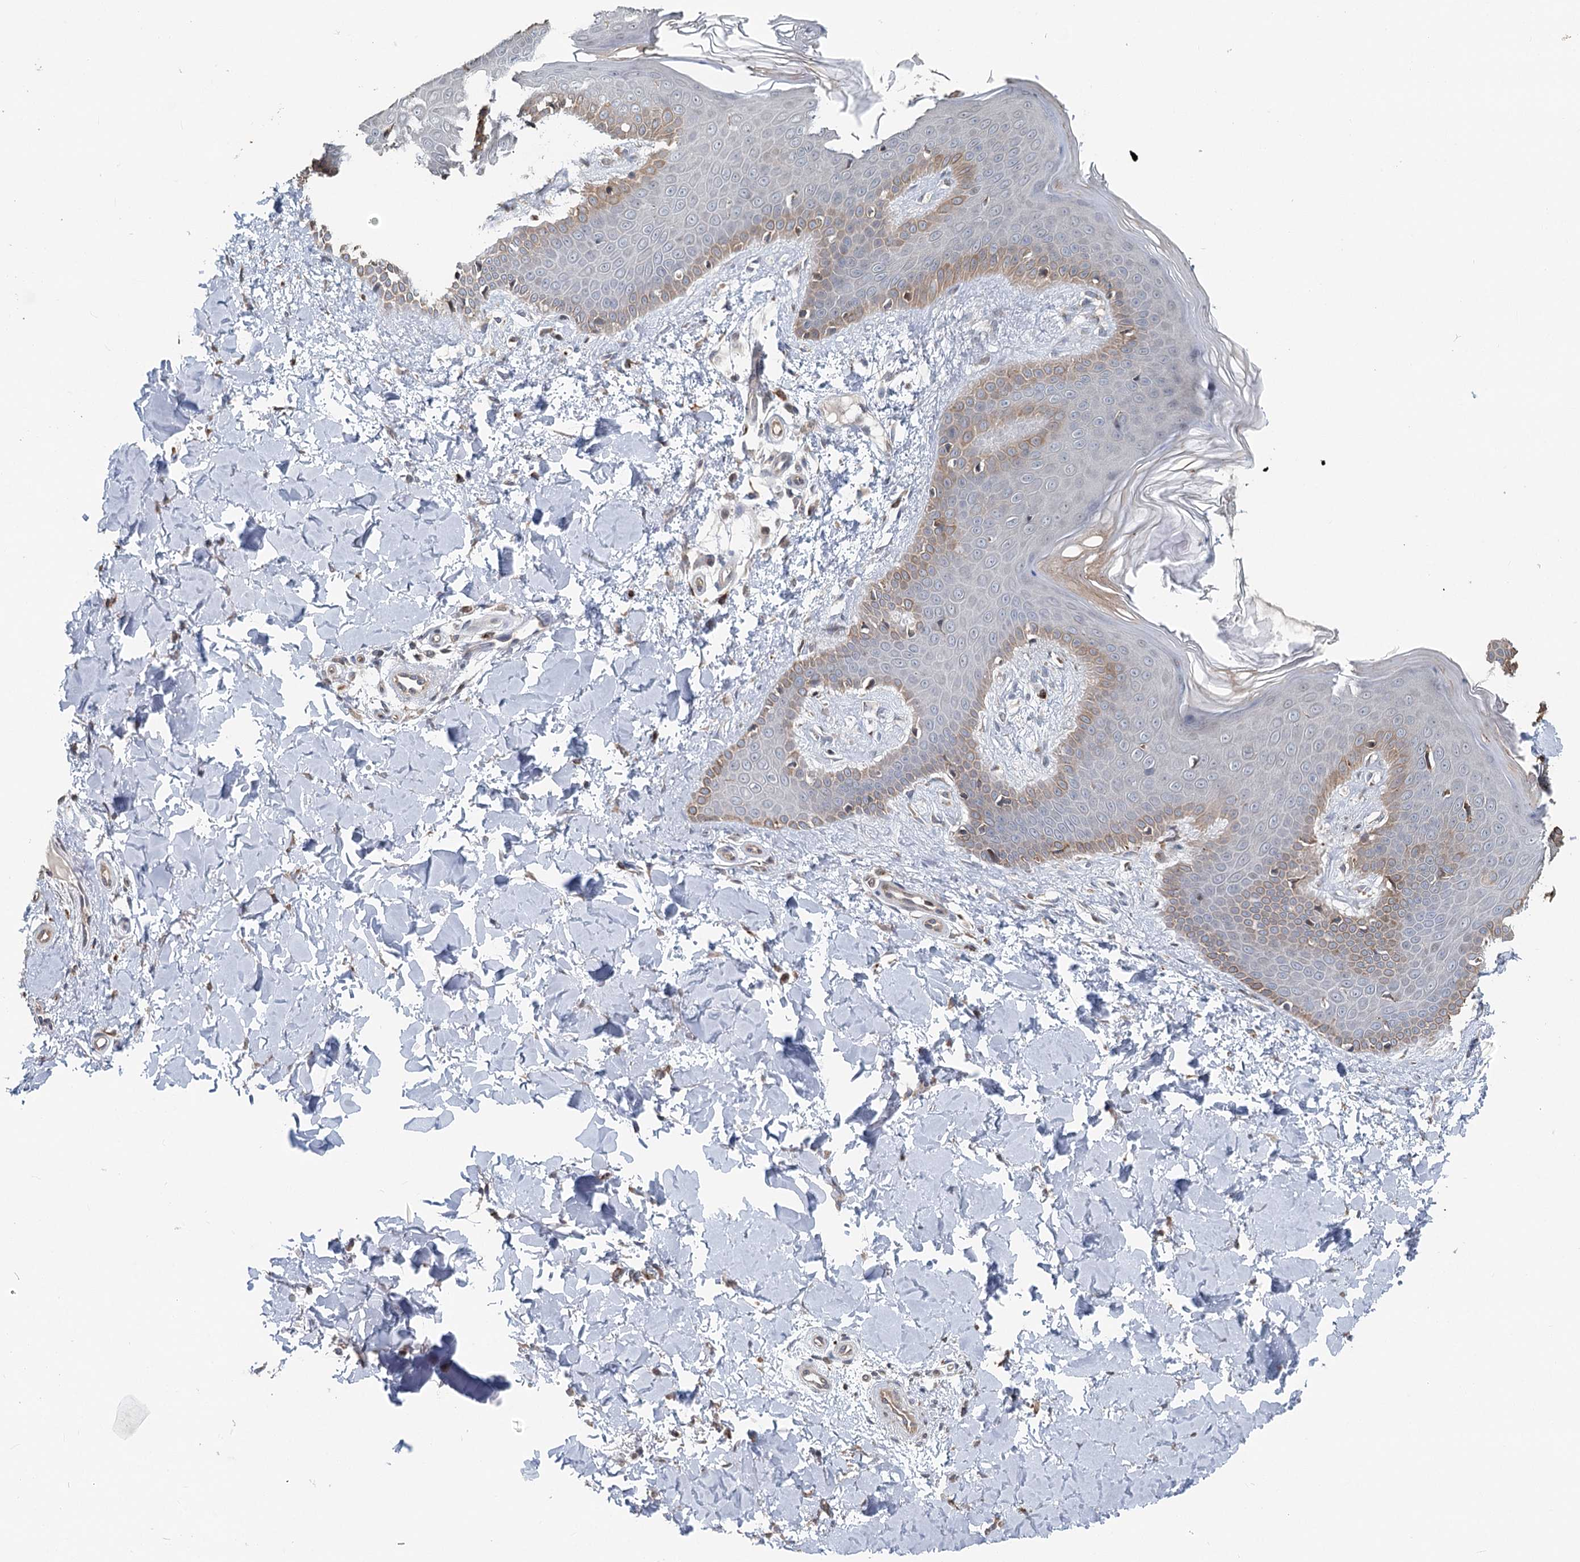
{"staining": {"intensity": "weak", "quantity": "<25%", "location": "cytoplasmic/membranous"}, "tissue": "skin", "cell_type": "Fibroblasts", "image_type": "normal", "snomed": [{"axis": "morphology", "description": "Normal tissue, NOS"}, {"axis": "topography", "description": "Skin"}], "caption": "Immunohistochemistry (IHC) micrograph of normal human skin stained for a protein (brown), which reveals no staining in fibroblasts.", "gene": "RNF111", "patient": {"sex": "male", "age": 36}}